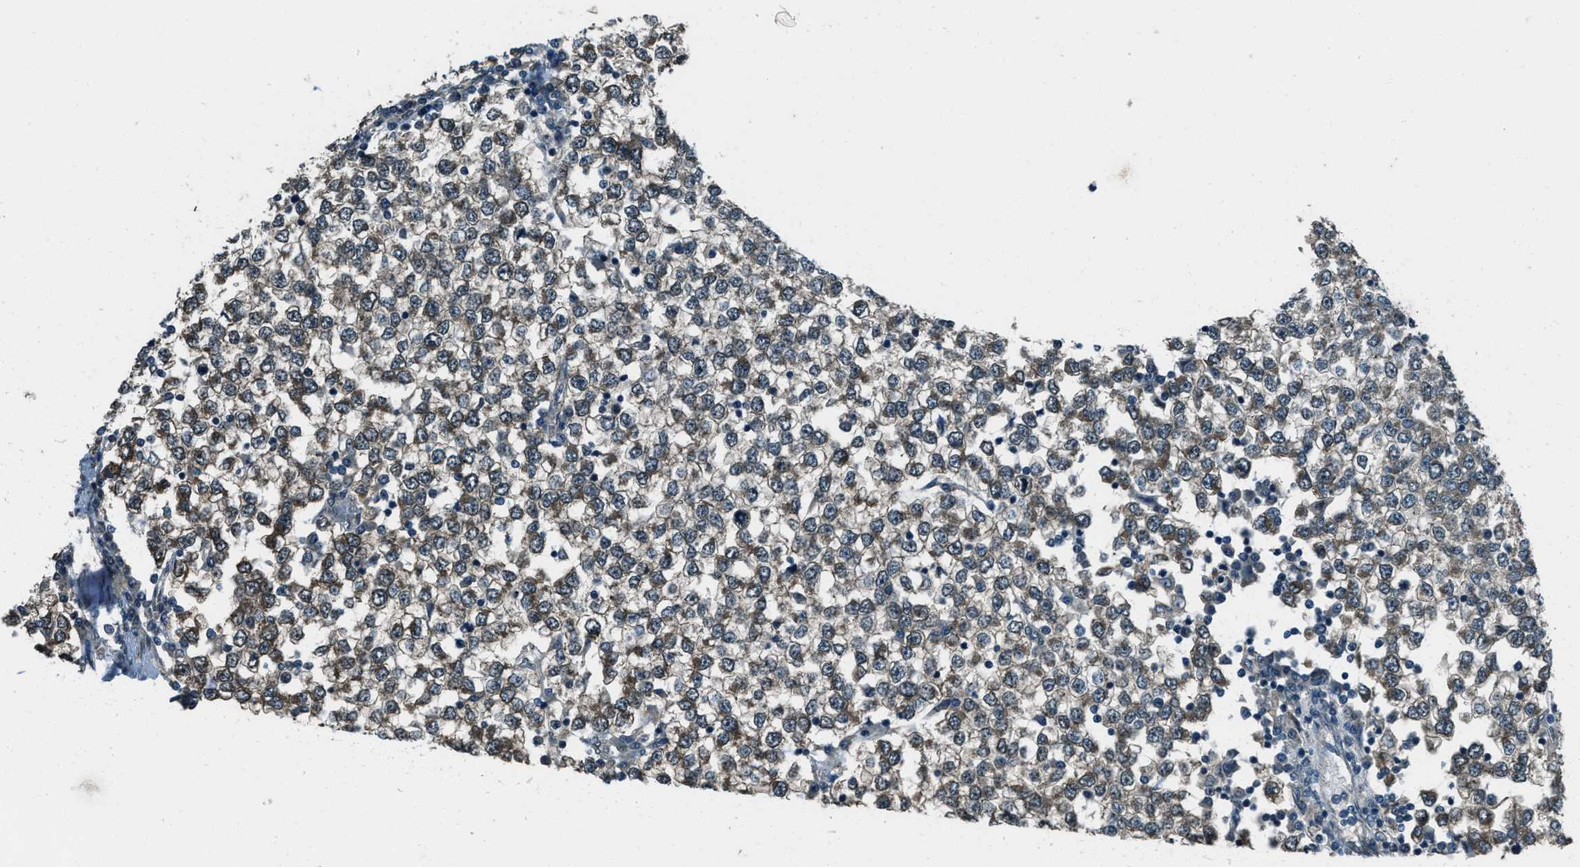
{"staining": {"intensity": "negative", "quantity": "none", "location": "none"}, "tissue": "testis cancer", "cell_type": "Tumor cells", "image_type": "cancer", "snomed": [{"axis": "morphology", "description": "Seminoma, NOS"}, {"axis": "topography", "description": "Testis"}], "caption": "There is no significant staining in tumor cells of testis cancer. (DAB IHC, high magnification).", "gene": "SVIL", "patient": {"sex": "male", "age": 65}}